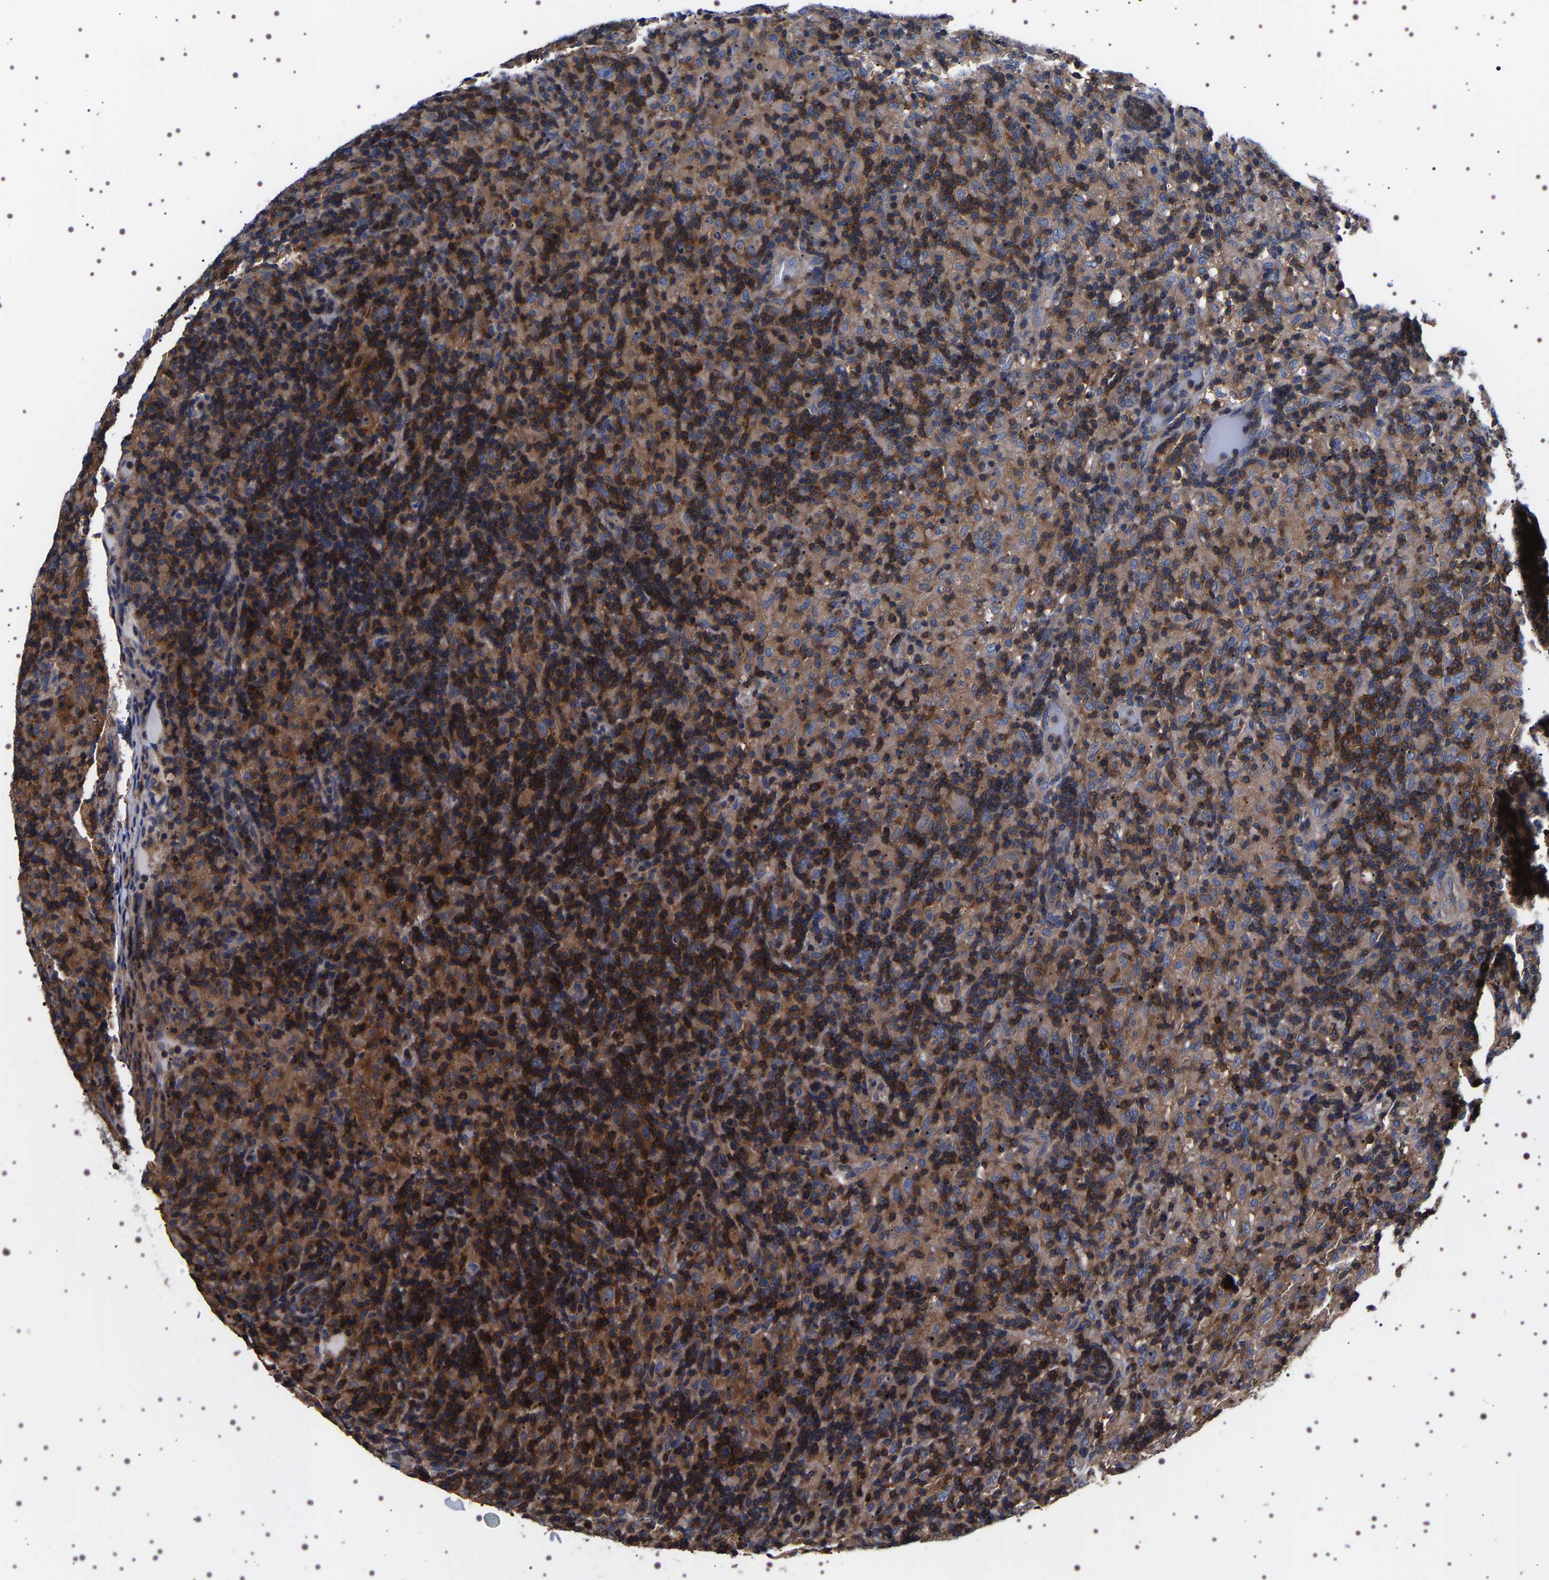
{"staining": {"intensity": "moderate", "quantity": ">75%", "location": "cytoplasmic/membranous"}, "tissue": "lymphoma", "cell_type": "Tumor cells", "image_type": "cancer", "snomed": [{"axis": "morphology", "description": "Hodgkin's disease, NOS"}, {"axis": "topography", "description": "Lymph node"}], "caption": "A micrograph of human lymphoma stained for a protein exhibits moderate cytoplasmic/membranous brown staining in tumor cells.", "gene": "WDR1", "patient": {"sex": "male", "age": 70}}